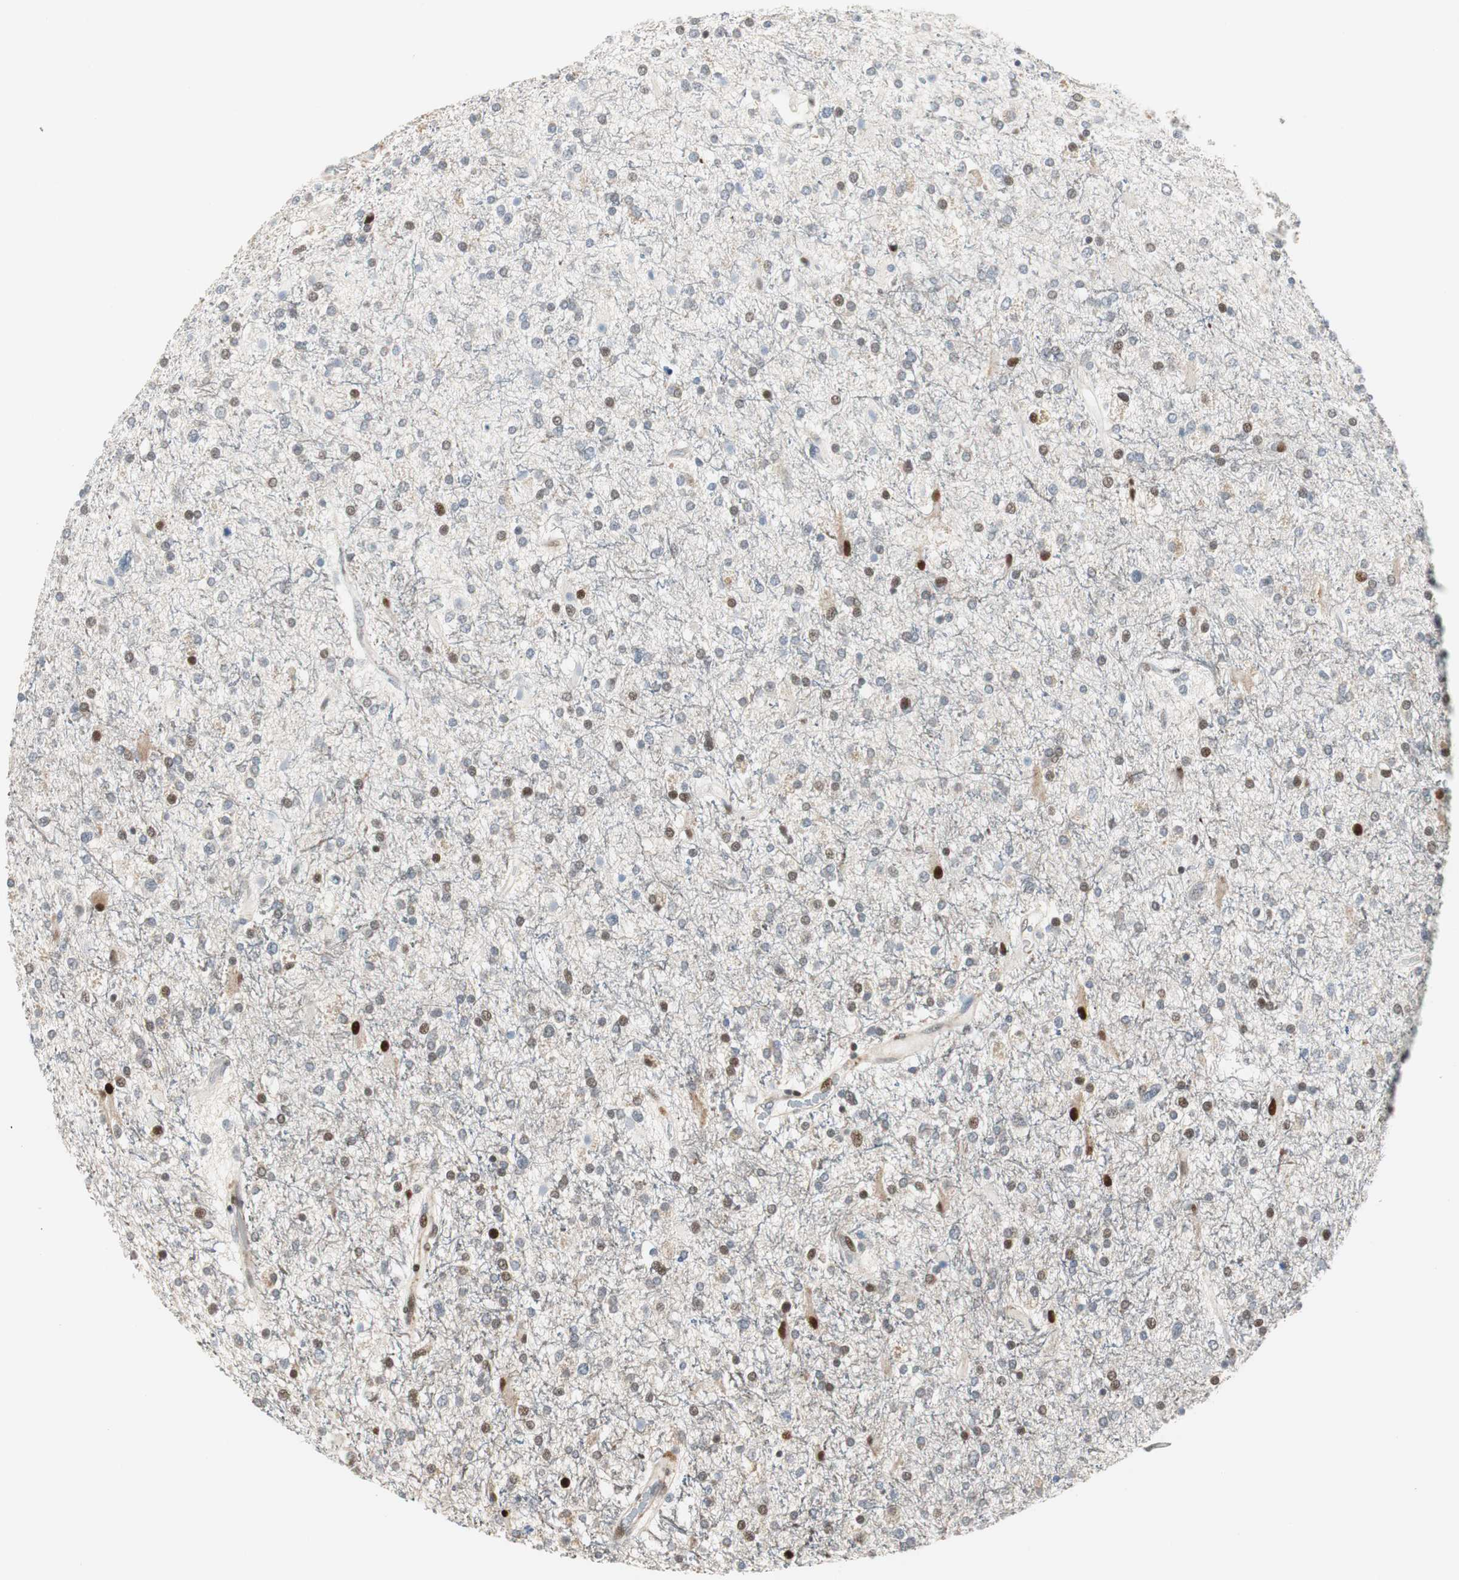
{"staining": {"intensity": "moderate", "quantity": "<25%", "location": "nuclear"}, "tissue": "glioma", "cell_type": "Tumor cells", "image_type": "cancer", "snomed": [{"axis": "morphology", "description": "Glioma, malignant, High grade"}, {"axis": "topography", "description": "Brain"}], "caption": "Glioma stained with immunohistochemistry (IHC) exhibits moderate nuclear positivity in about <25% of tumor cells.", "gene": "RAD1", "patient": {"sex": "male", "age": 33}}